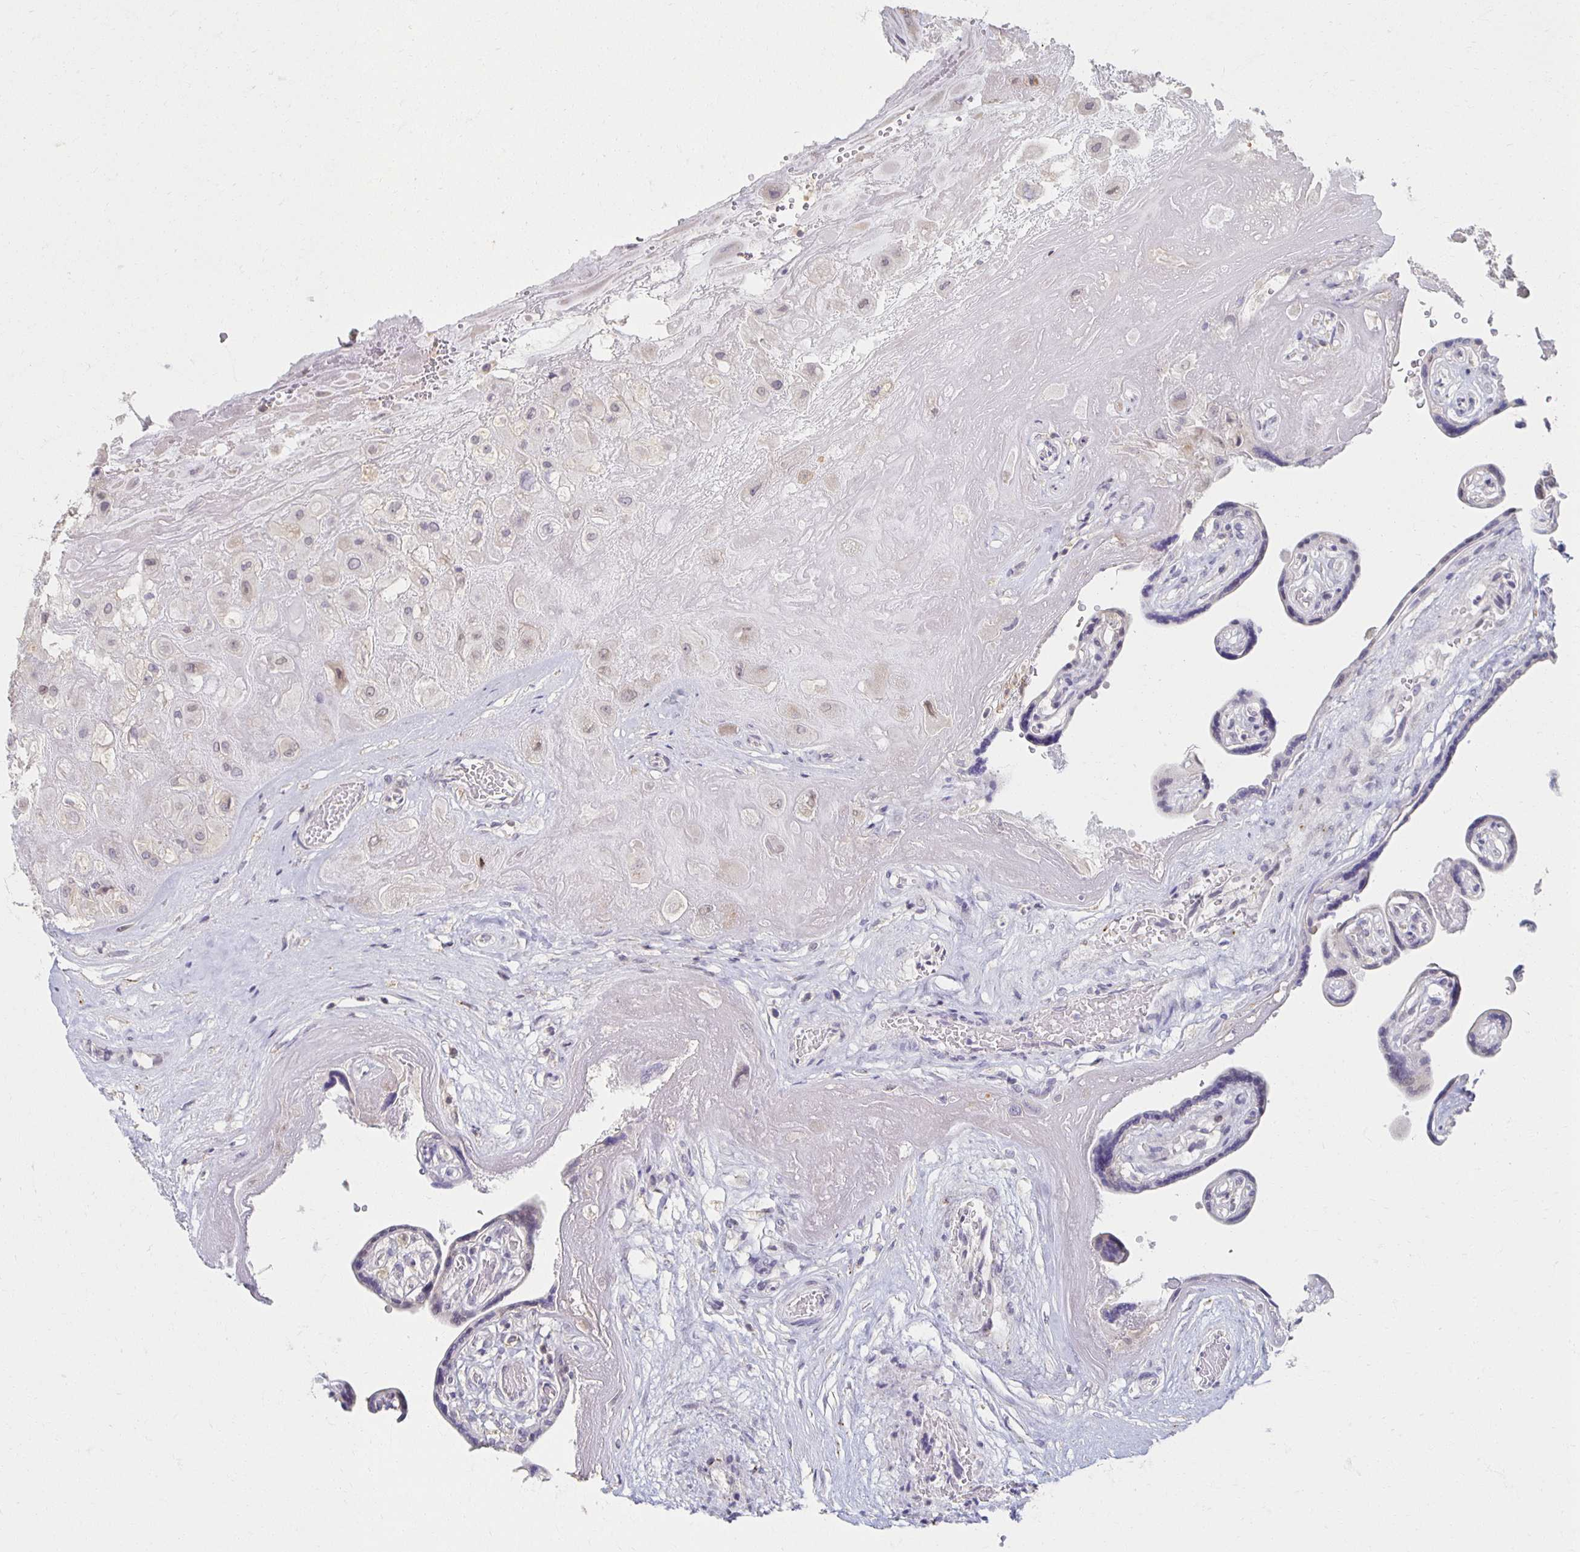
{"staining": {"intensity": "negative", "quantity": "none", "location": "none"}, "tissue": "placenta", "cell_type": "Decidual cells", "image_type": "normal", "snomed": [{"axis": "morphology", "description": "Normal tissue, NOS"}, {"axis": "topography", "description": "Placenta"}], "caption": "This histopathology image is of normal placenta stained with immunohistochemistry to label a protein in brown with the nuclei are counter-stained blue. There is no staining in decidual cells.", "gene": "ZNF692", "patient": {"sex": "female", "age": 32}}